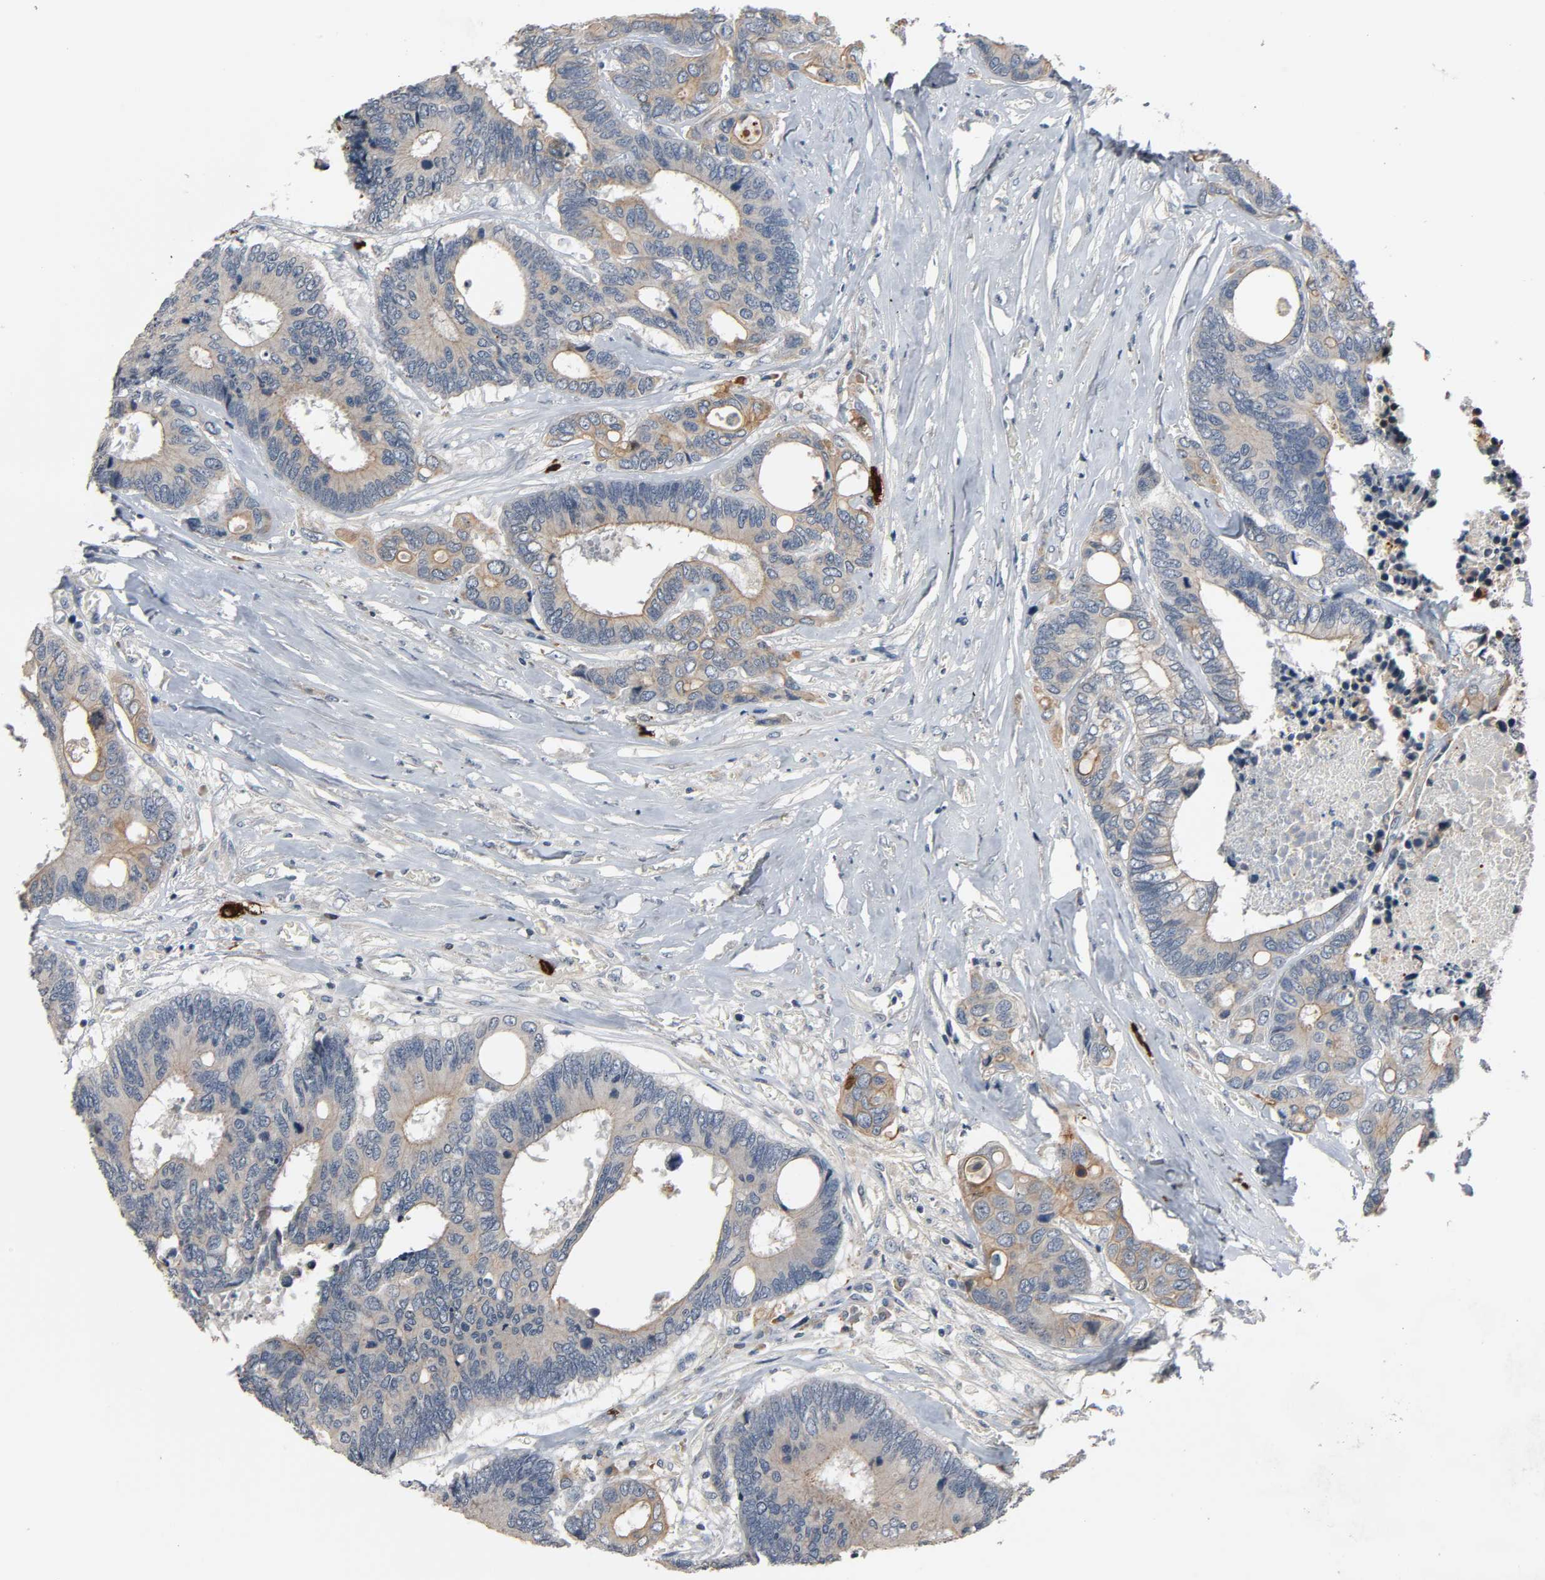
{"staining": {"intensity": "weak", "quantity": ">75%", "location": "cytoplasmic/membranous"}, "tissue": "colorectal cancer", "cell_type": "Tumor cells", "image_type": "cancer", "snomed": [{"axis": "morphology", "description": "Adenocarcinoma, NOS"}, {"axis": "topography", "description": "Rectum"}], "caption": "Colorectal adenocarcinoma tissue reveals weak cytoplasmic/membranous expression in about >75% of tumor cells, visualized by immunohistochemistry.", "gene": "LIMCH1", "patient": {"sex": "male", "age": 55}}